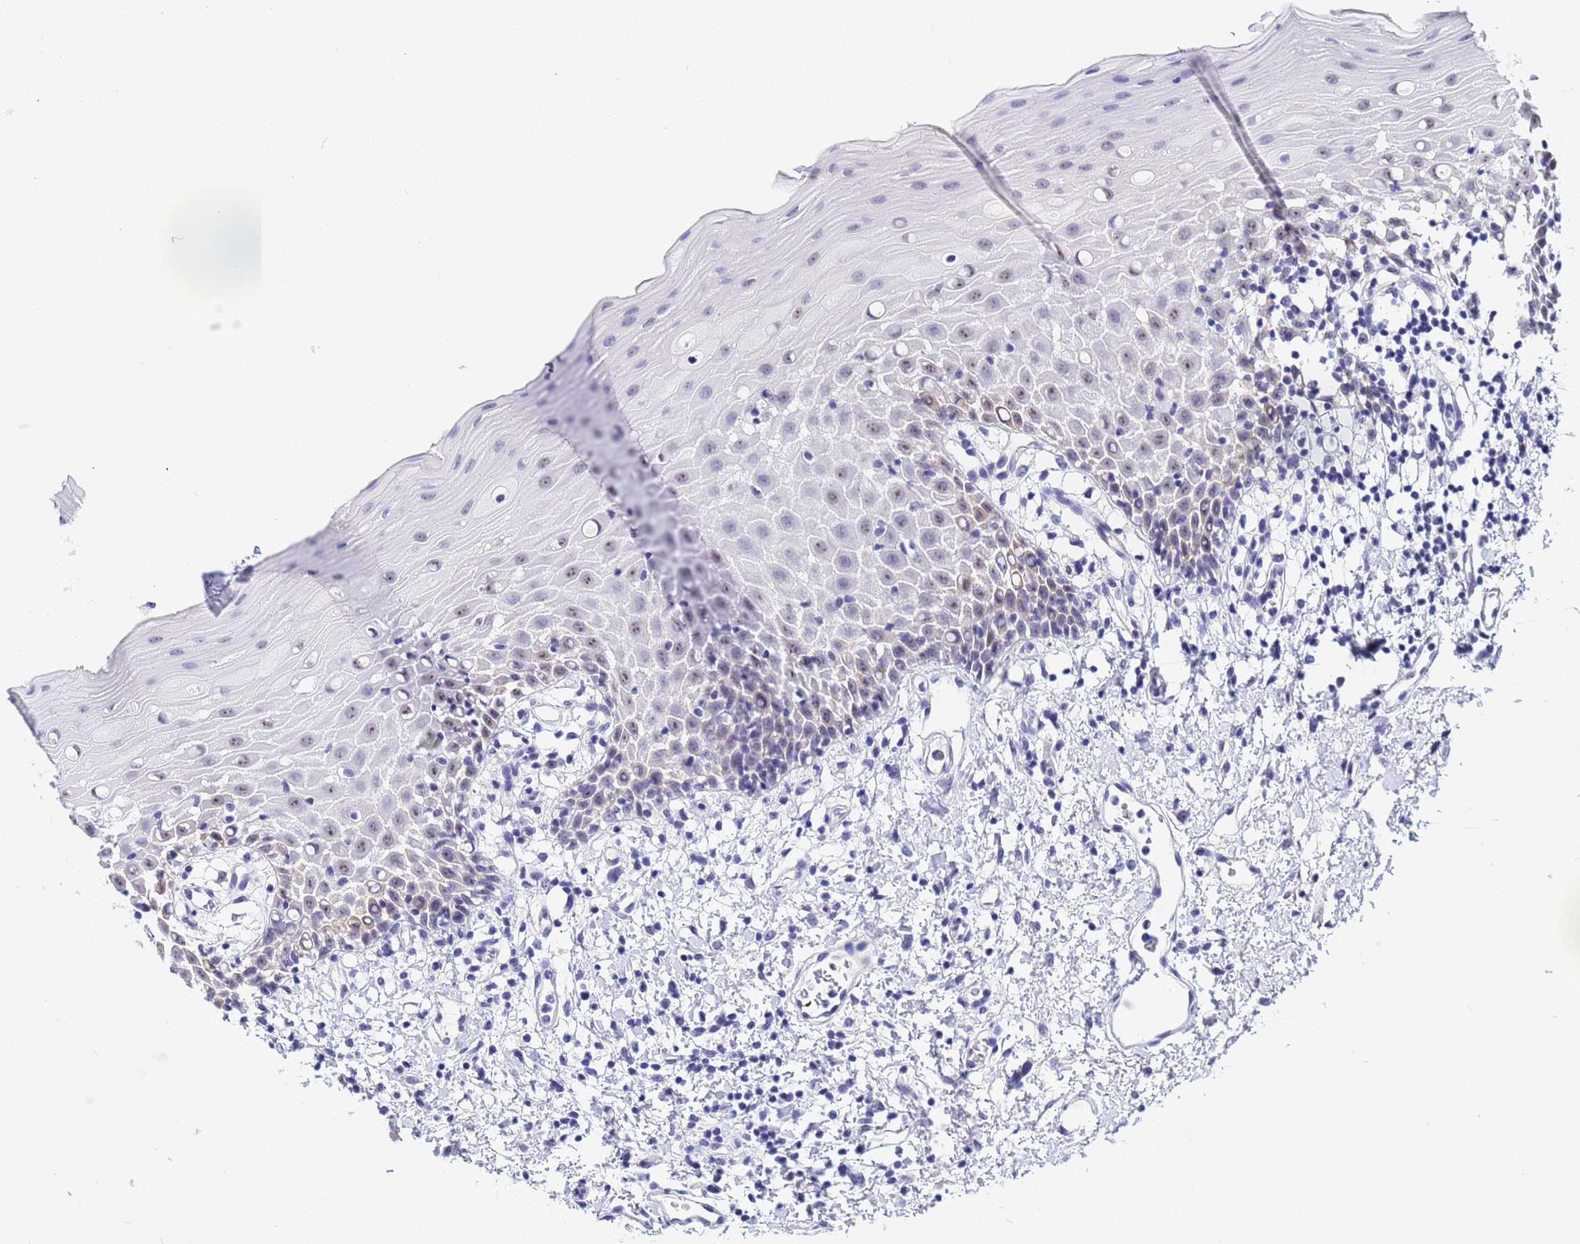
{"staining": {"intensity": "weak", "quantity": "25%-75%", "location": "nuclear"}, "tissue": "oral mucosa", "cell_type": "Squamous epithelial cells", "image_type": "normal", "snomed": [{"axis": "morphology", "description": "Normal tissue, NOS"}, {"axis": "topography", "description": "Oral tissue"}], "caption": "Immunohistochemical staining of unremarkable human oral mucosa reveals weak nuclear protein positivity in about 25%-75% of squamous epithelial cells.", "gene": "ACTL6B", "patient": {"sex": "female", "age": 70}}